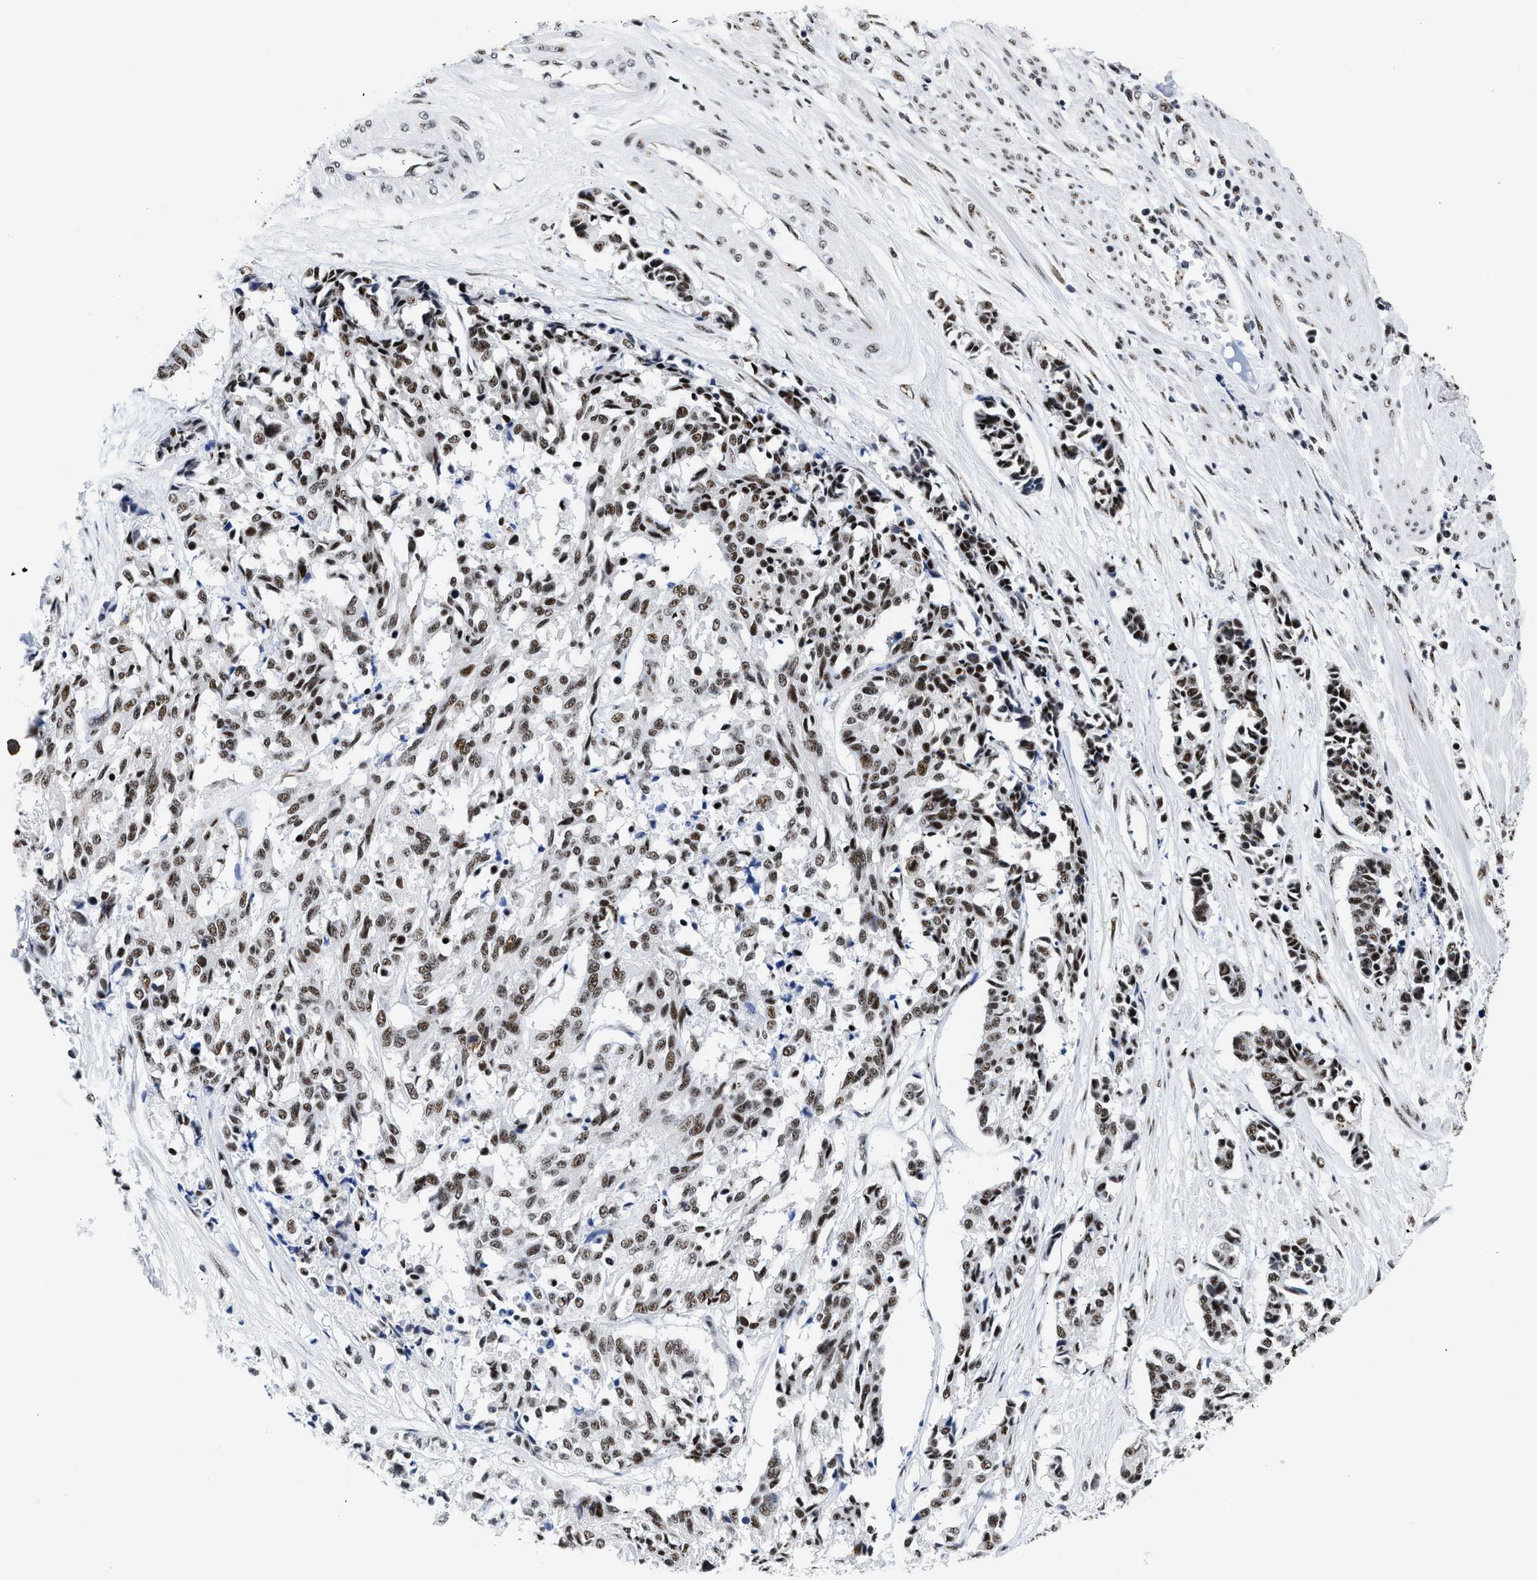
{"staining": {"intensity": "moderate", "quantity": ">75%", "location": "nuclear"}, "tissue": "cervical cancer", "cell_type": "Tumor cells", "image_type": "cancer", "snomed": [{"axis": "morphology", "description": "Squamous cell carcinoma, NOS"}, {"axis": "topography", "description": "Cervix"}], "caption": "Immunohistochemistry (IHC) (DAB) staining of cervical cancer (squamous cell carcinoma) exhibits moderate nuclear protein positivity in approximately >75% of tumor cells.", "gene": "RBM8A", "patient": {"sex": "female", "age": 35}}